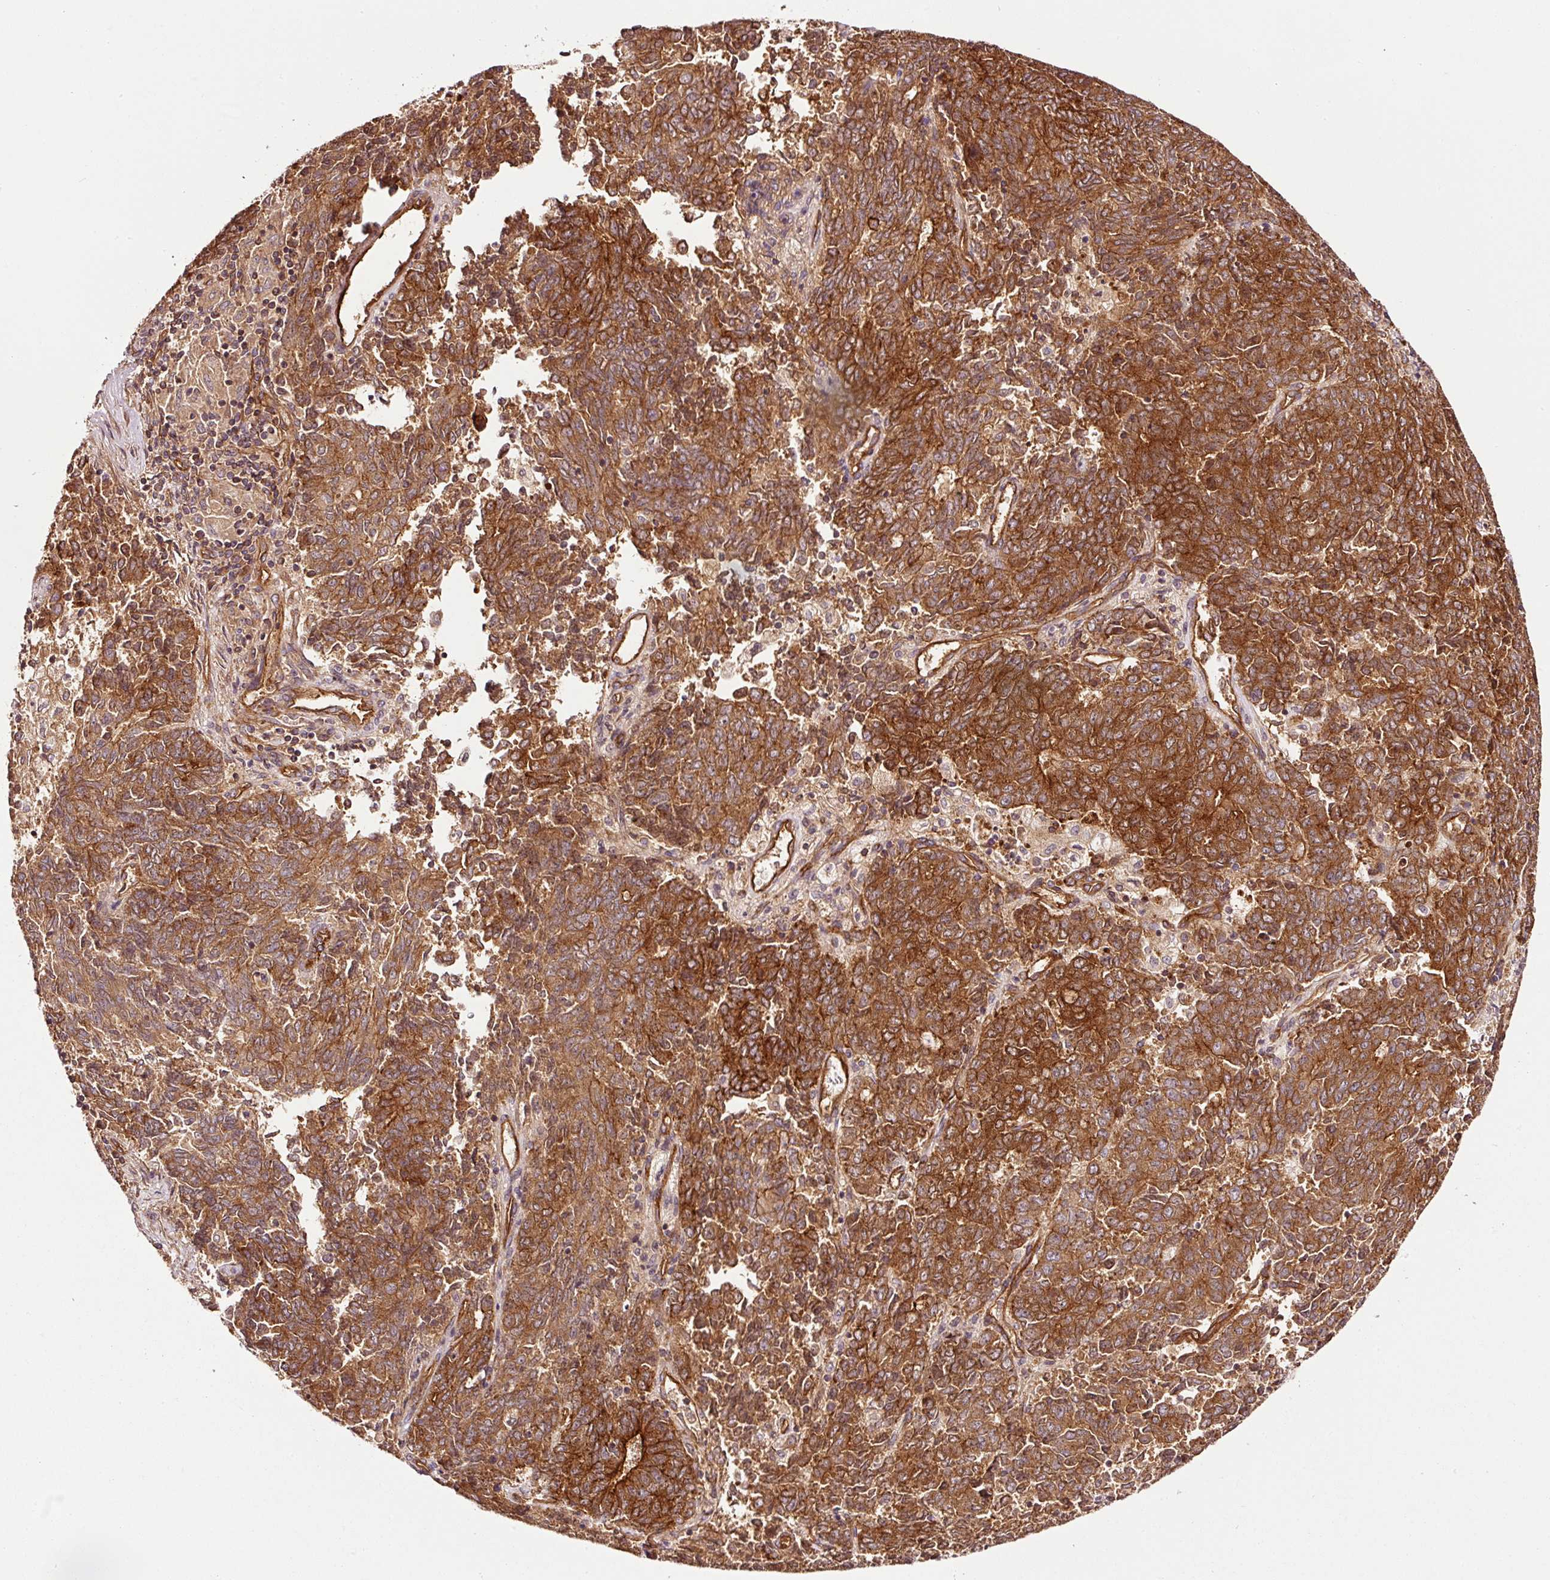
{"staining": {"intensity": "strong", "quantity": ">75%", "location": "cytoplasmic/membranous"}, "tissue": "endometrial cancer", "cell_type": "Tumor cells", "image_type": "cancer", "snomed": [{"axis": "morphology", "description": "Adenocarcinoma, NOS"}, {"axis": "topography", "description": "Endometrium"}], "caption": "Brown immunohistochemical staining in human endometrial cancer exhibits strong cytoplasmic/membranous staining in approximately >75% of tumor cells.", "gene": "METAP1", "patient": {"sex": "female", "age": 80}}